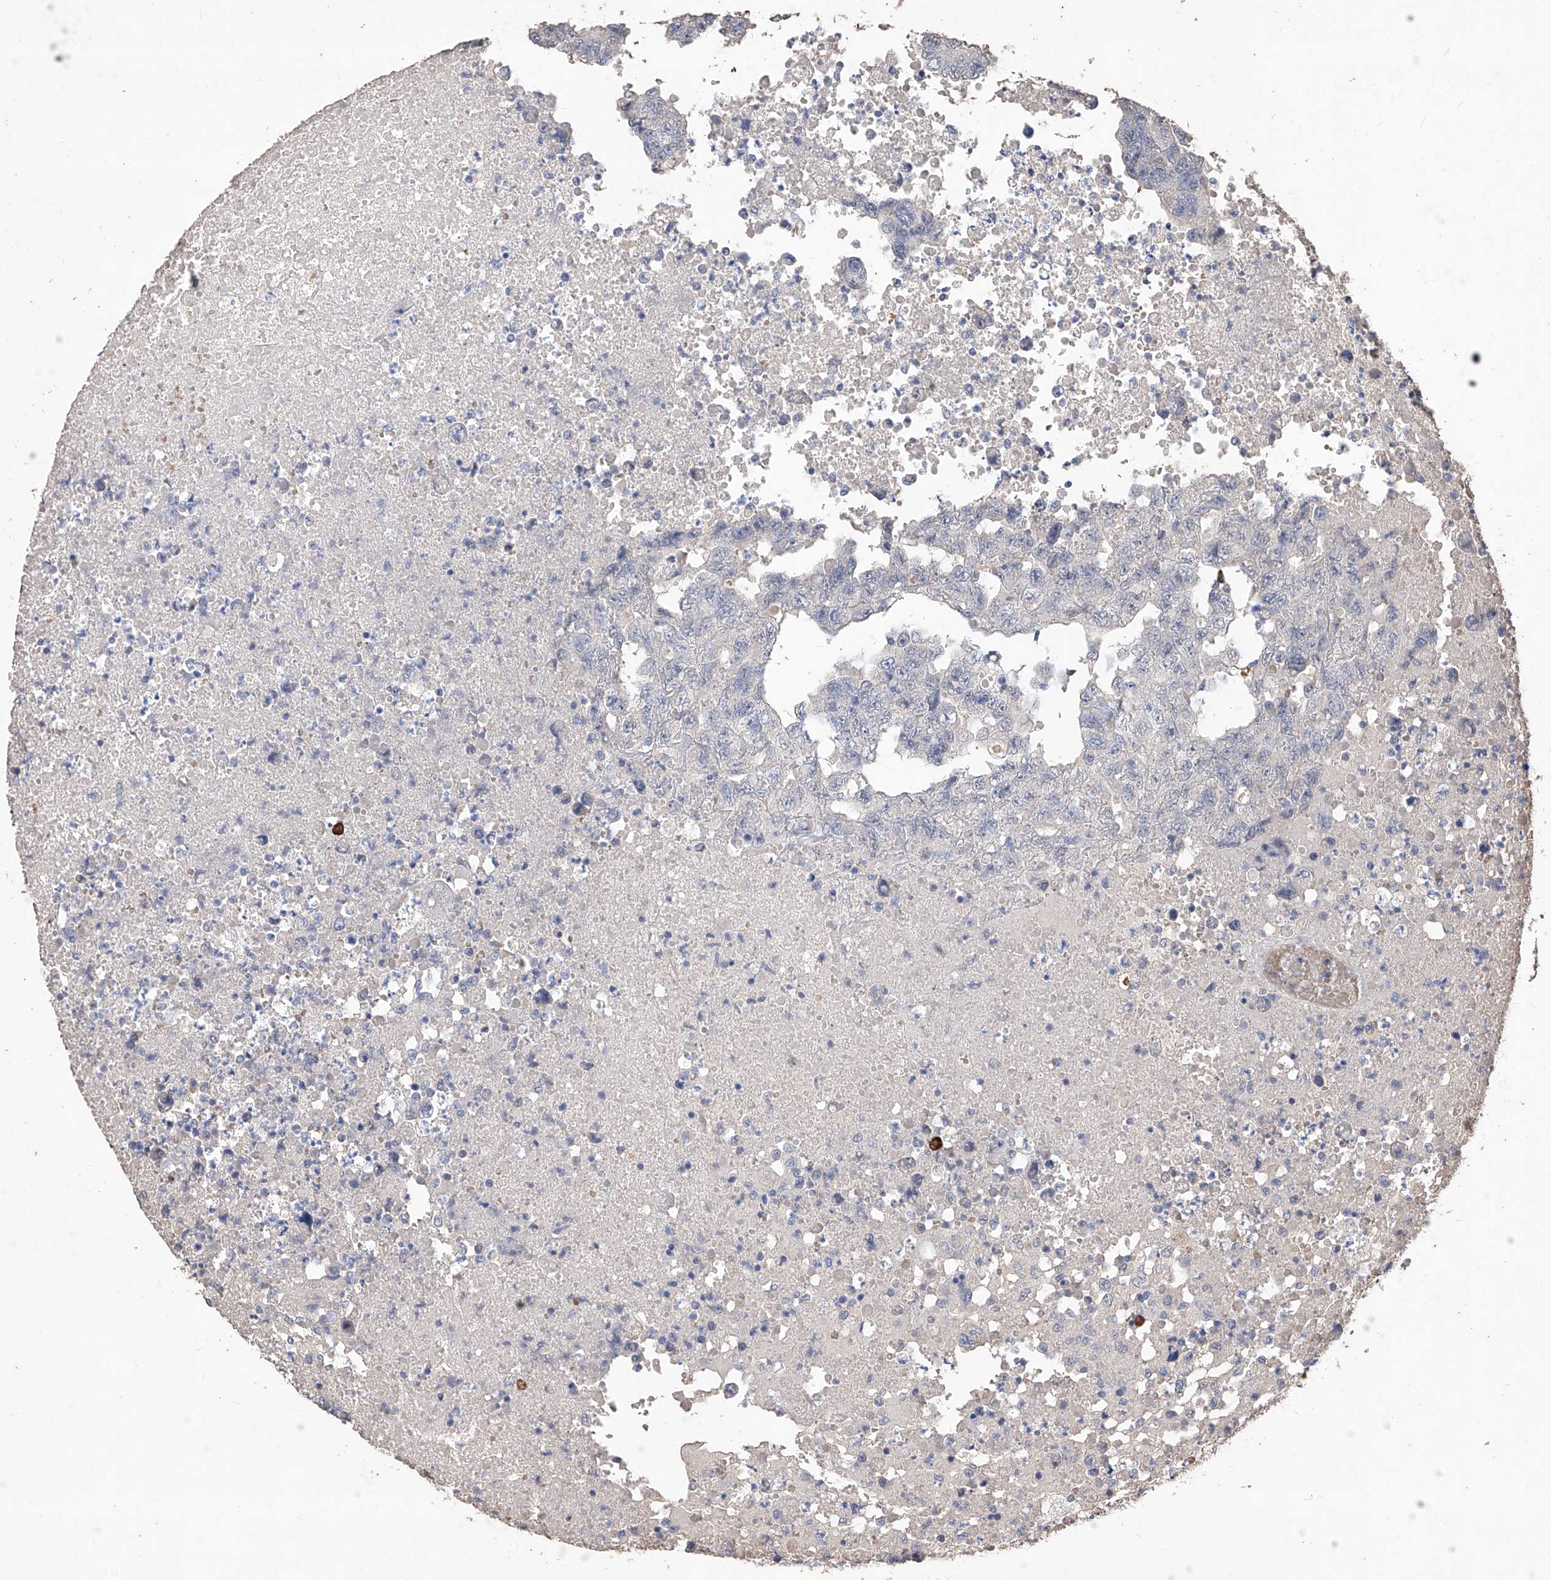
{"staining": {"intensity": "negative", "quantity": "none", "location": "none"}, "tissue": "testis cancer", "cell_type": "Tumor cells", "image_type": "cancer", "snomed": [{"axis": "morphology", "description": "Necrosis, NOS"}, {"axis": "morphology", "description": "Carcinoma, Embryonal, NOS"}, {"axis": "topography", "description": "Testis"}], "caption": "This is an immunohistochemistry photomicrograph of testis embryonal carcinoma. There is no positivity in tumor cells.", "gene": "EML1", "patient": {"sex": "male", "age": 19}}